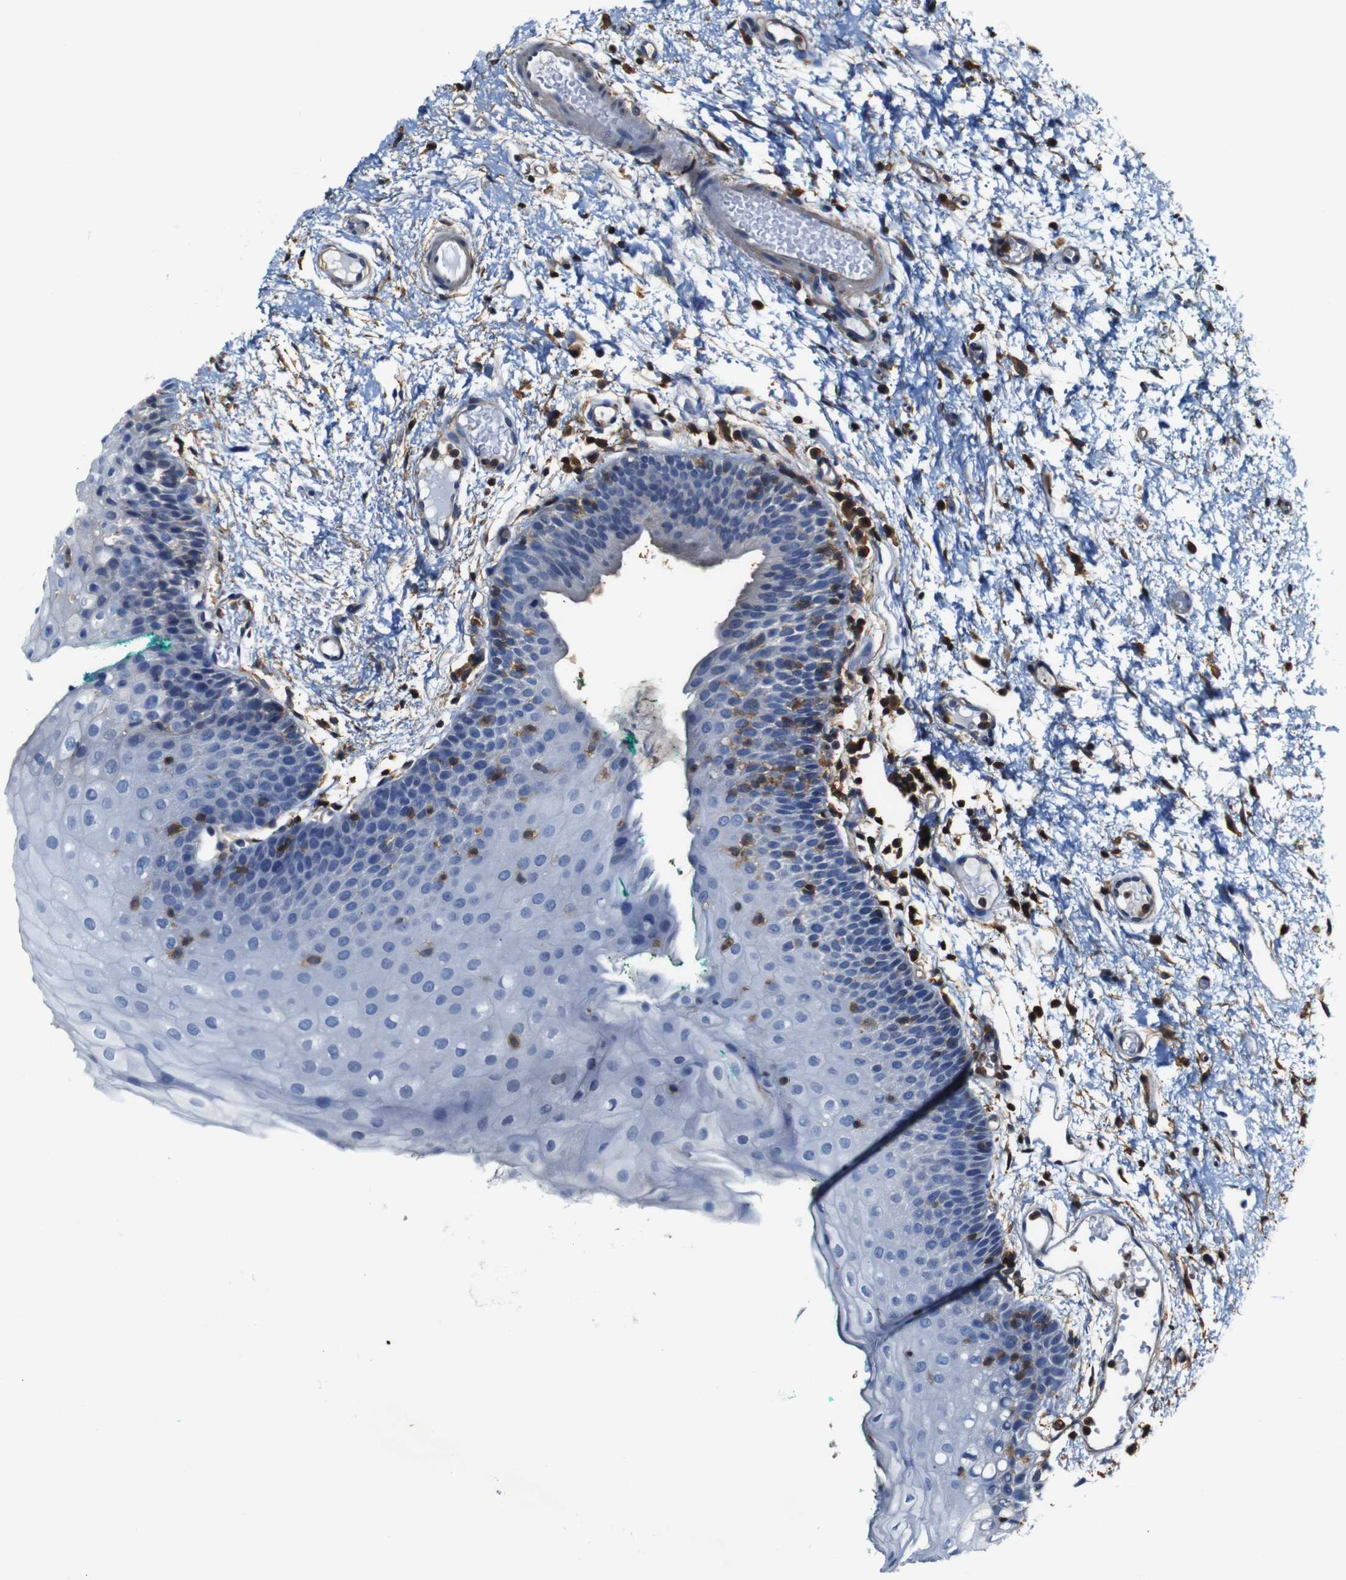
{"staining": {"intensity": "negative", "quantity": "none", "location": "none"}, "tissue": "oral mucosa", "cell_type": "Squamous epithelial cells", "image_type": "normal", "snomed": [{"axis": "morphology", "description": "Normal tissue, NOS"}, {"axis": "morphology", "description": "Squamous cell carcinoma, NOS"}, {"axis": "topography", "description": "Oral tissue"}, {"axis": "topography", "description": "Salivary gland"}, {"axis": "topography", "description": "Head-Neck"}], "caption": "Immunohistochemistry (IHC) image of benign oral mucosa: human oral mucosa stained with DAB shows no significant protein staining in squamous epithelial cells.", "gene": "PI4KA", "patient": {"sex": "female", "age": 62}}